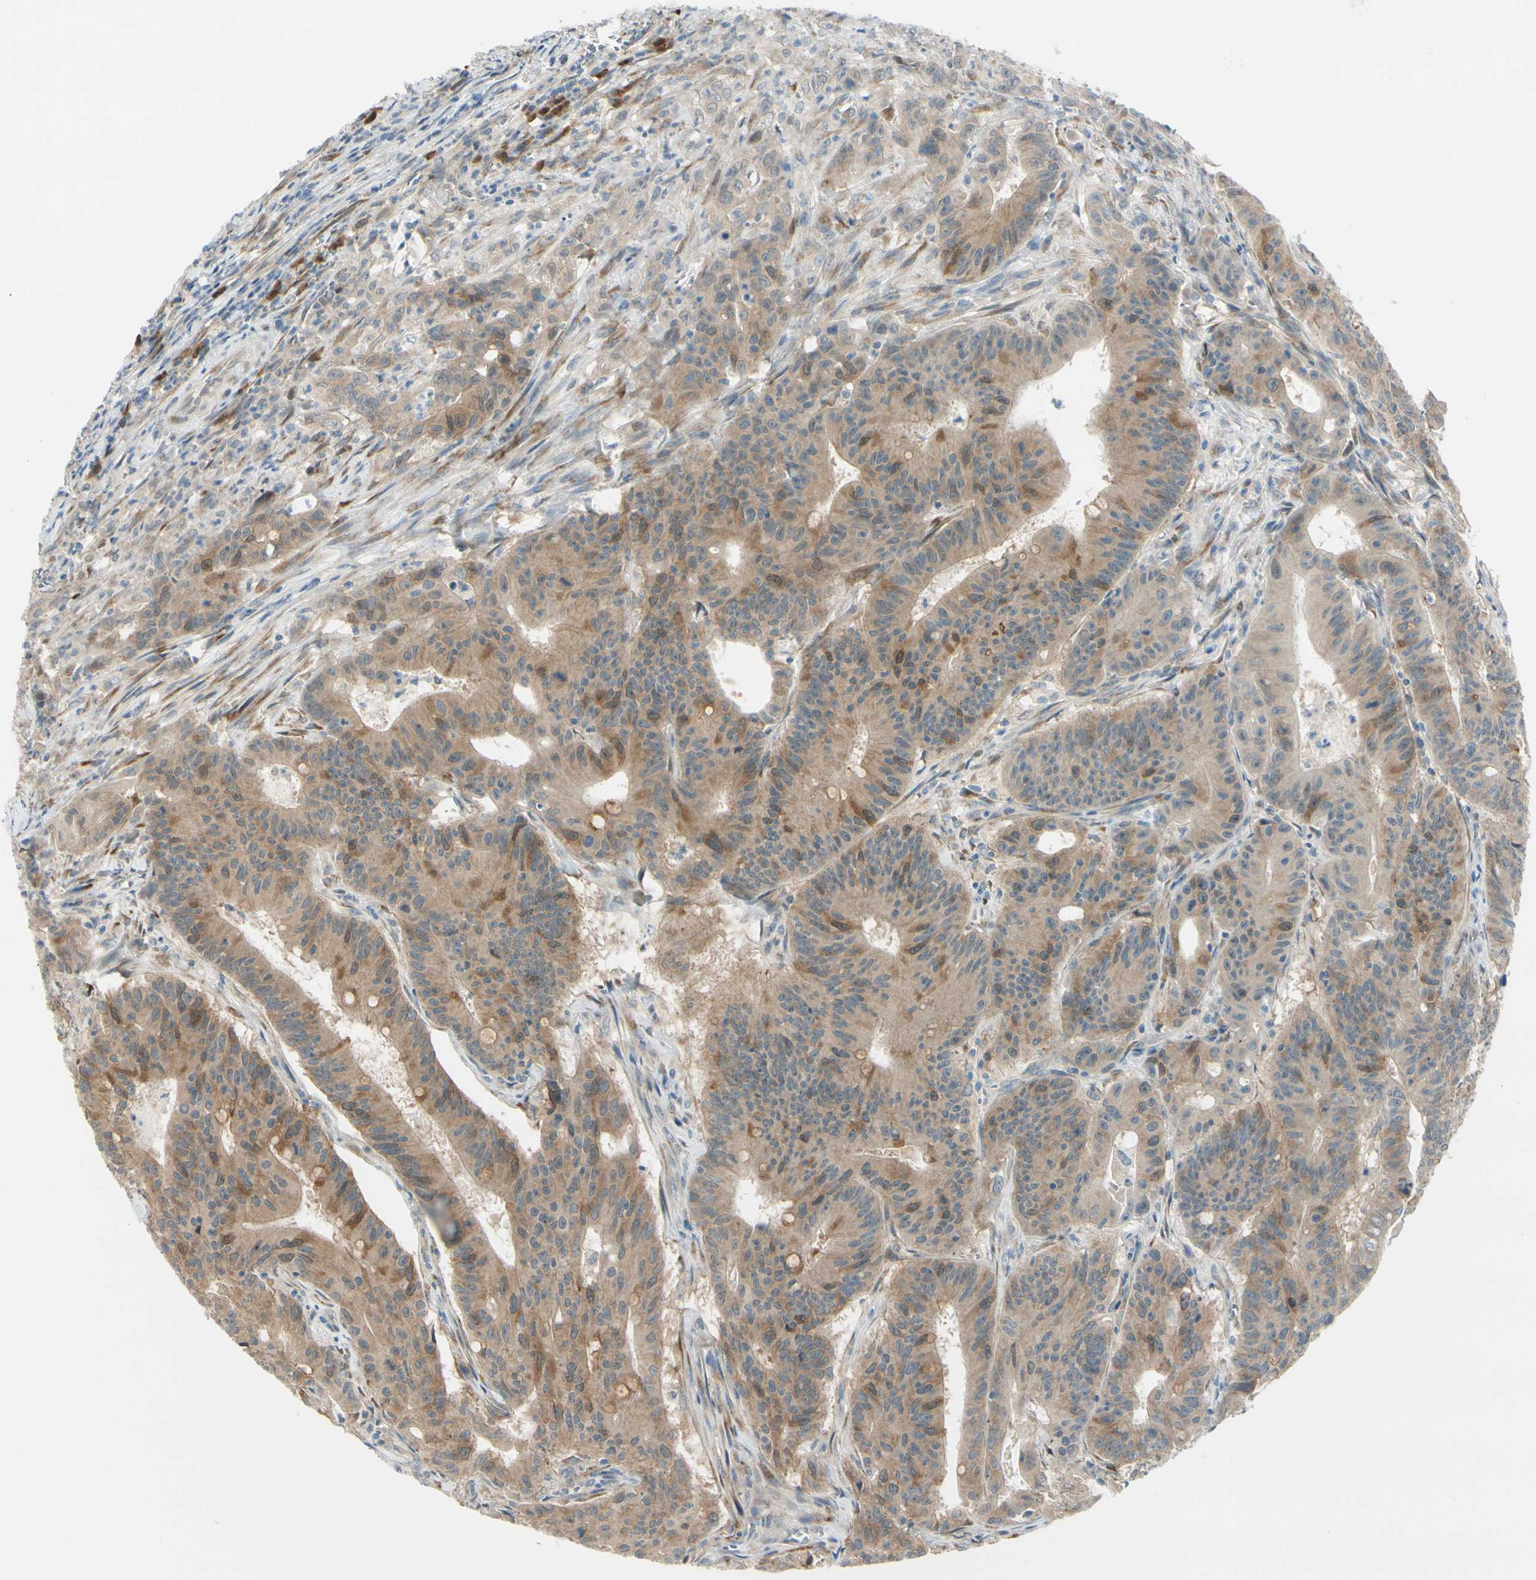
{"staining": {"intensity": "moderate", "quantity": ">75%", "location": "cytoplasmic/membranous"}, "tissue": "colorectal cancer", "cell_type": "Tumor cells", "image_type": "cancer", "snomed": [{"axis": "morphology", "description": "Adenocarcinoma, NOS"}, {"axis": "topography", "description": "Colon"}], "caption": "Immunohistochemical staining of human colorectal adenocarcinoma reveals moderate cytoplasmic/membranous protein expression in about >75% of tumor cells.", "gene": "PTTG1", "patient": {"sex": "male", "age": 45}}